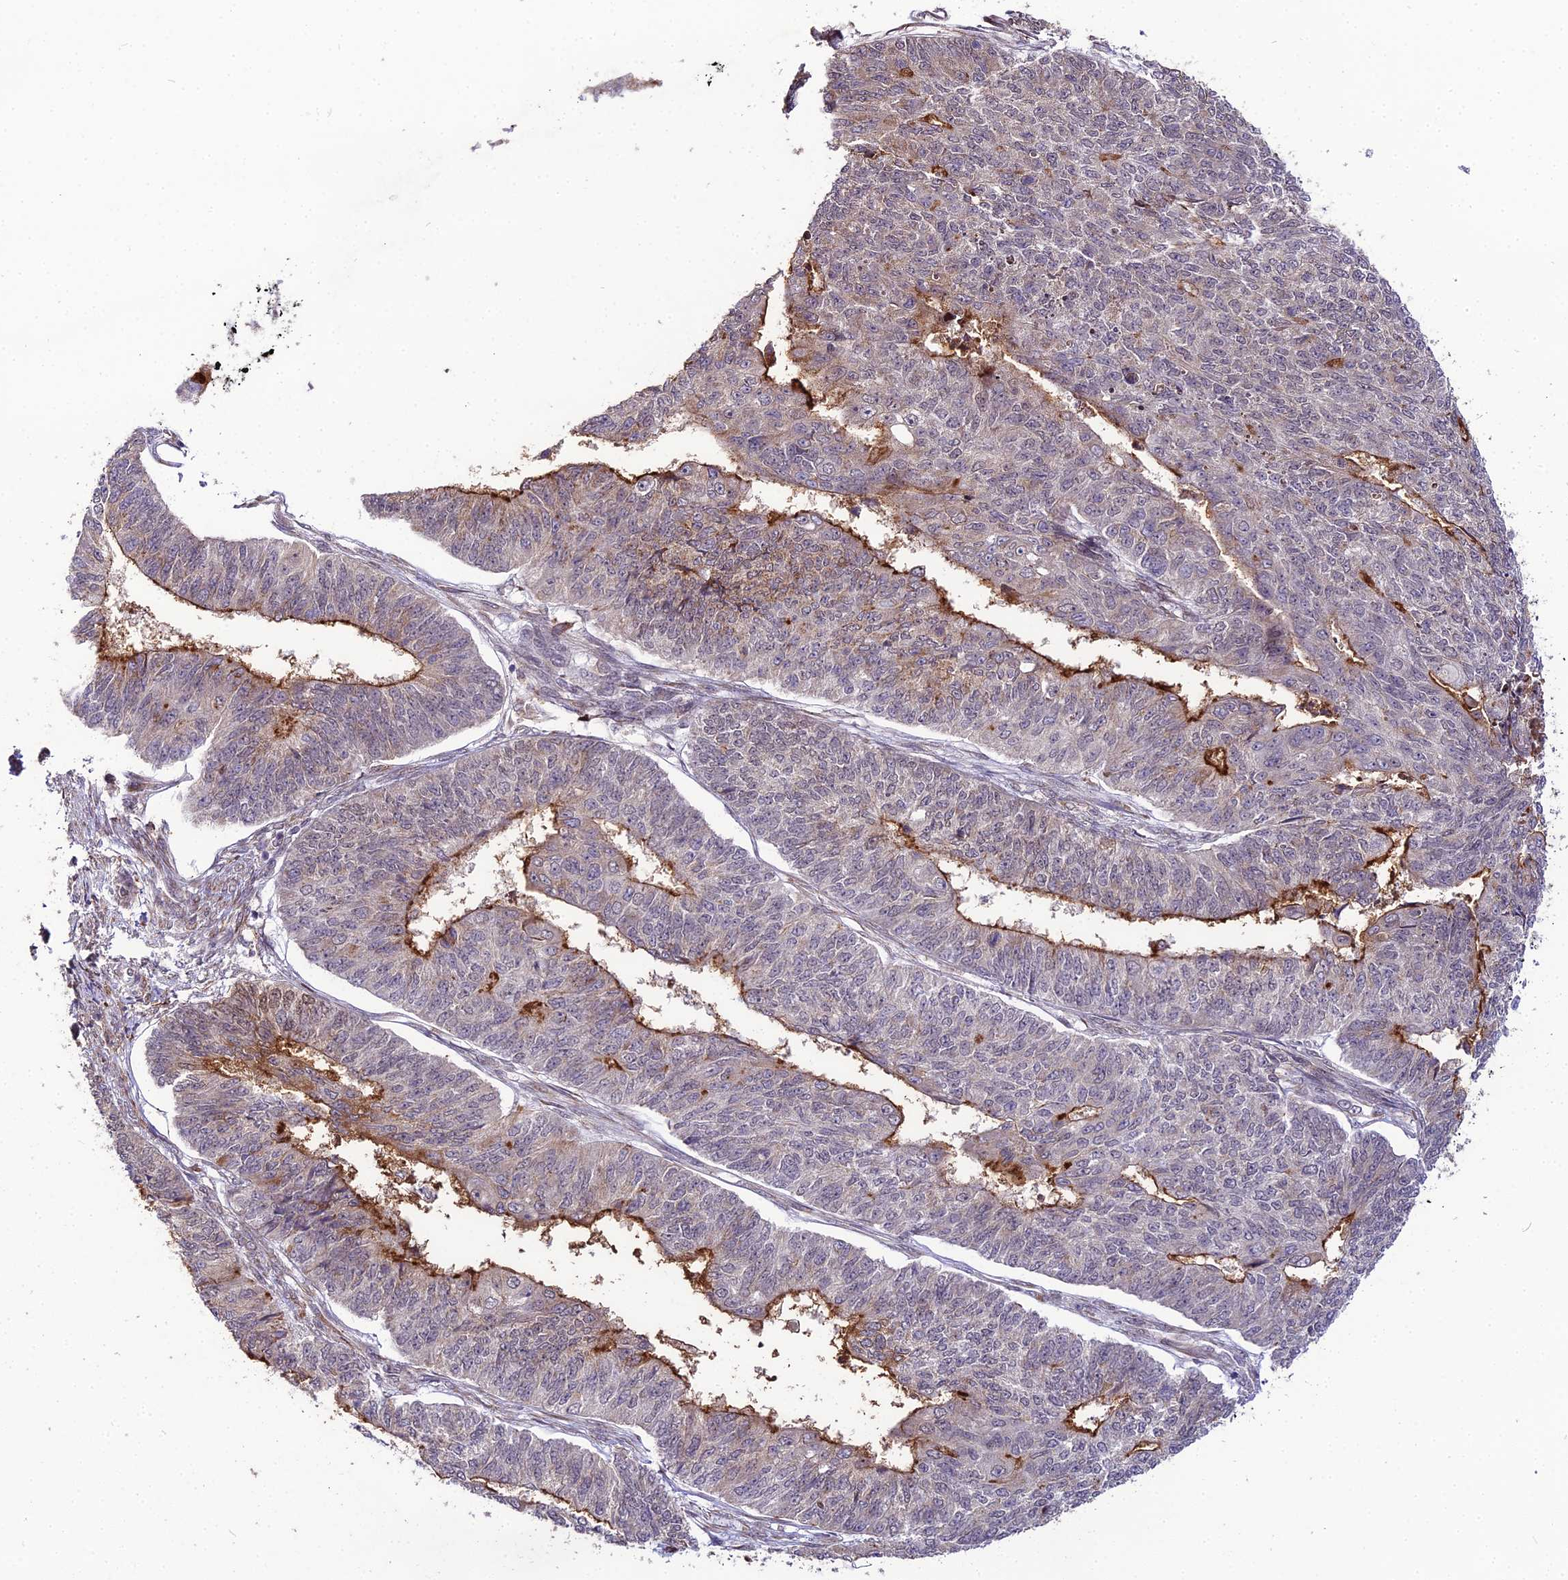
{"staining": {"intensity": "moderate", "quantity": "<25%", "location": "cytoplasmic/membranous"}, "tissue": "endometrial cancer", "cell_type": "Tumor cells", "image_type": "cancer", "snomed": [{"axis": "morphology", "description": "Adenocarcinoma, NOS"}, {"axis": "topography", "description": "Endometrium"}], "caption": "A brown stain shows moderate cytoplasmic/membranous positivity of a protein in human endometrial adenocarcinoma tumor cells.", "gene": "TROAP", "patient": {"sex": "female", "age": 32}}